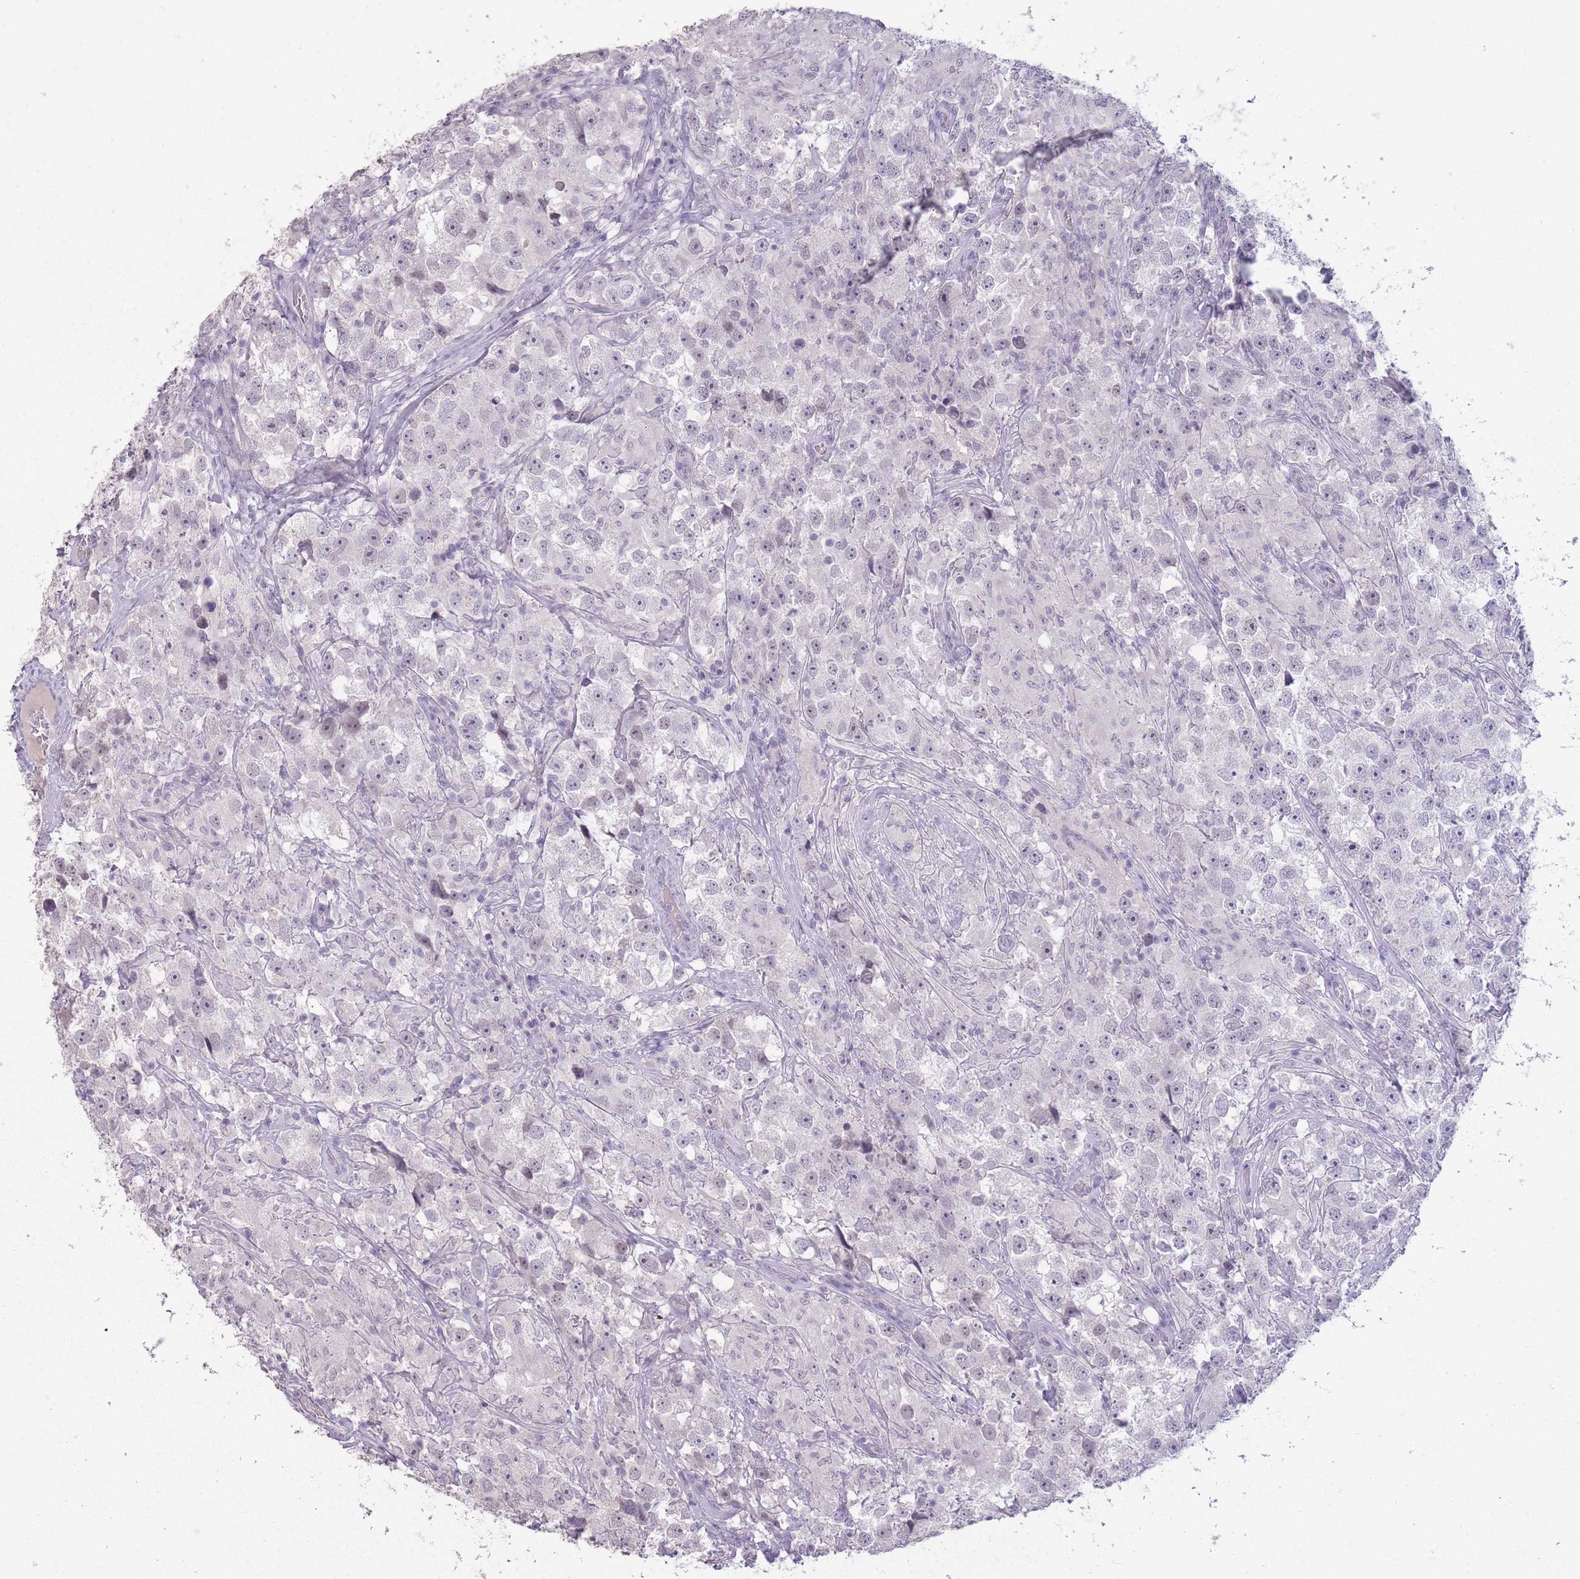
{"staining": {"intensity": "negative", "quantity": "none", "location": "none"}, "tissue": "testis cancer", "cell_type": "Tumor cells", "image_type": "cancer", "snomed": [{"axis": "morphology", "description": "Seminoma, NOS"}, {"axis": "topography", "description": "Testis"}], "caption": "An IHC image of seminoma (testis) is shown. There is no staining in tumor cells of seminoma (testis).", "gene": "ZBTB24", "patient": {"sex": "male", "age": 46}}